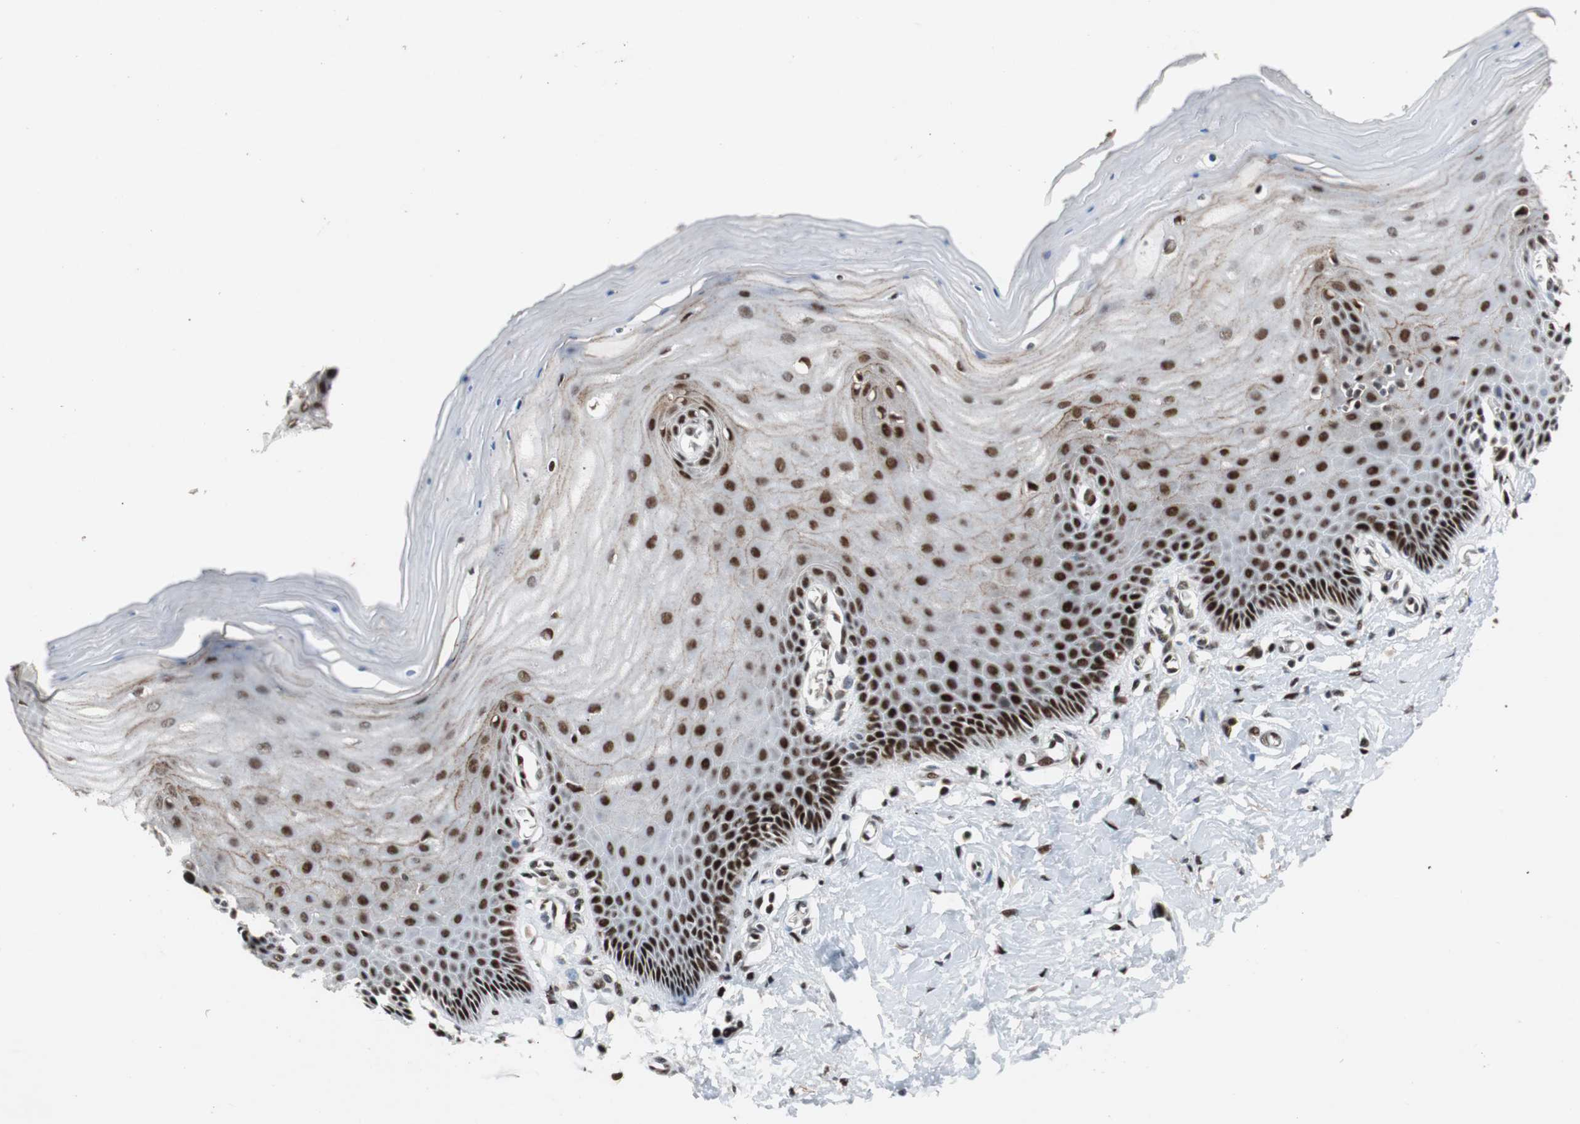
{"staining": {"intensity": "strong", "quantity": ">75%", "location": "nuclear"}, "tissue": "cervix", "cell_type": "Glandular cells", "image_type": "normal", "snomed": [{"axis": "morphology", "description": "Normal tissue, NOS"}, {"axis": "topography", "description": "Cervix"}], "caption": "Protein analysis of benign cervix demonstrates strong nuclear staining in about >75% of glandular cells.", "gene": "NBL1", "patient": {"sex": "female", "age": 55}}